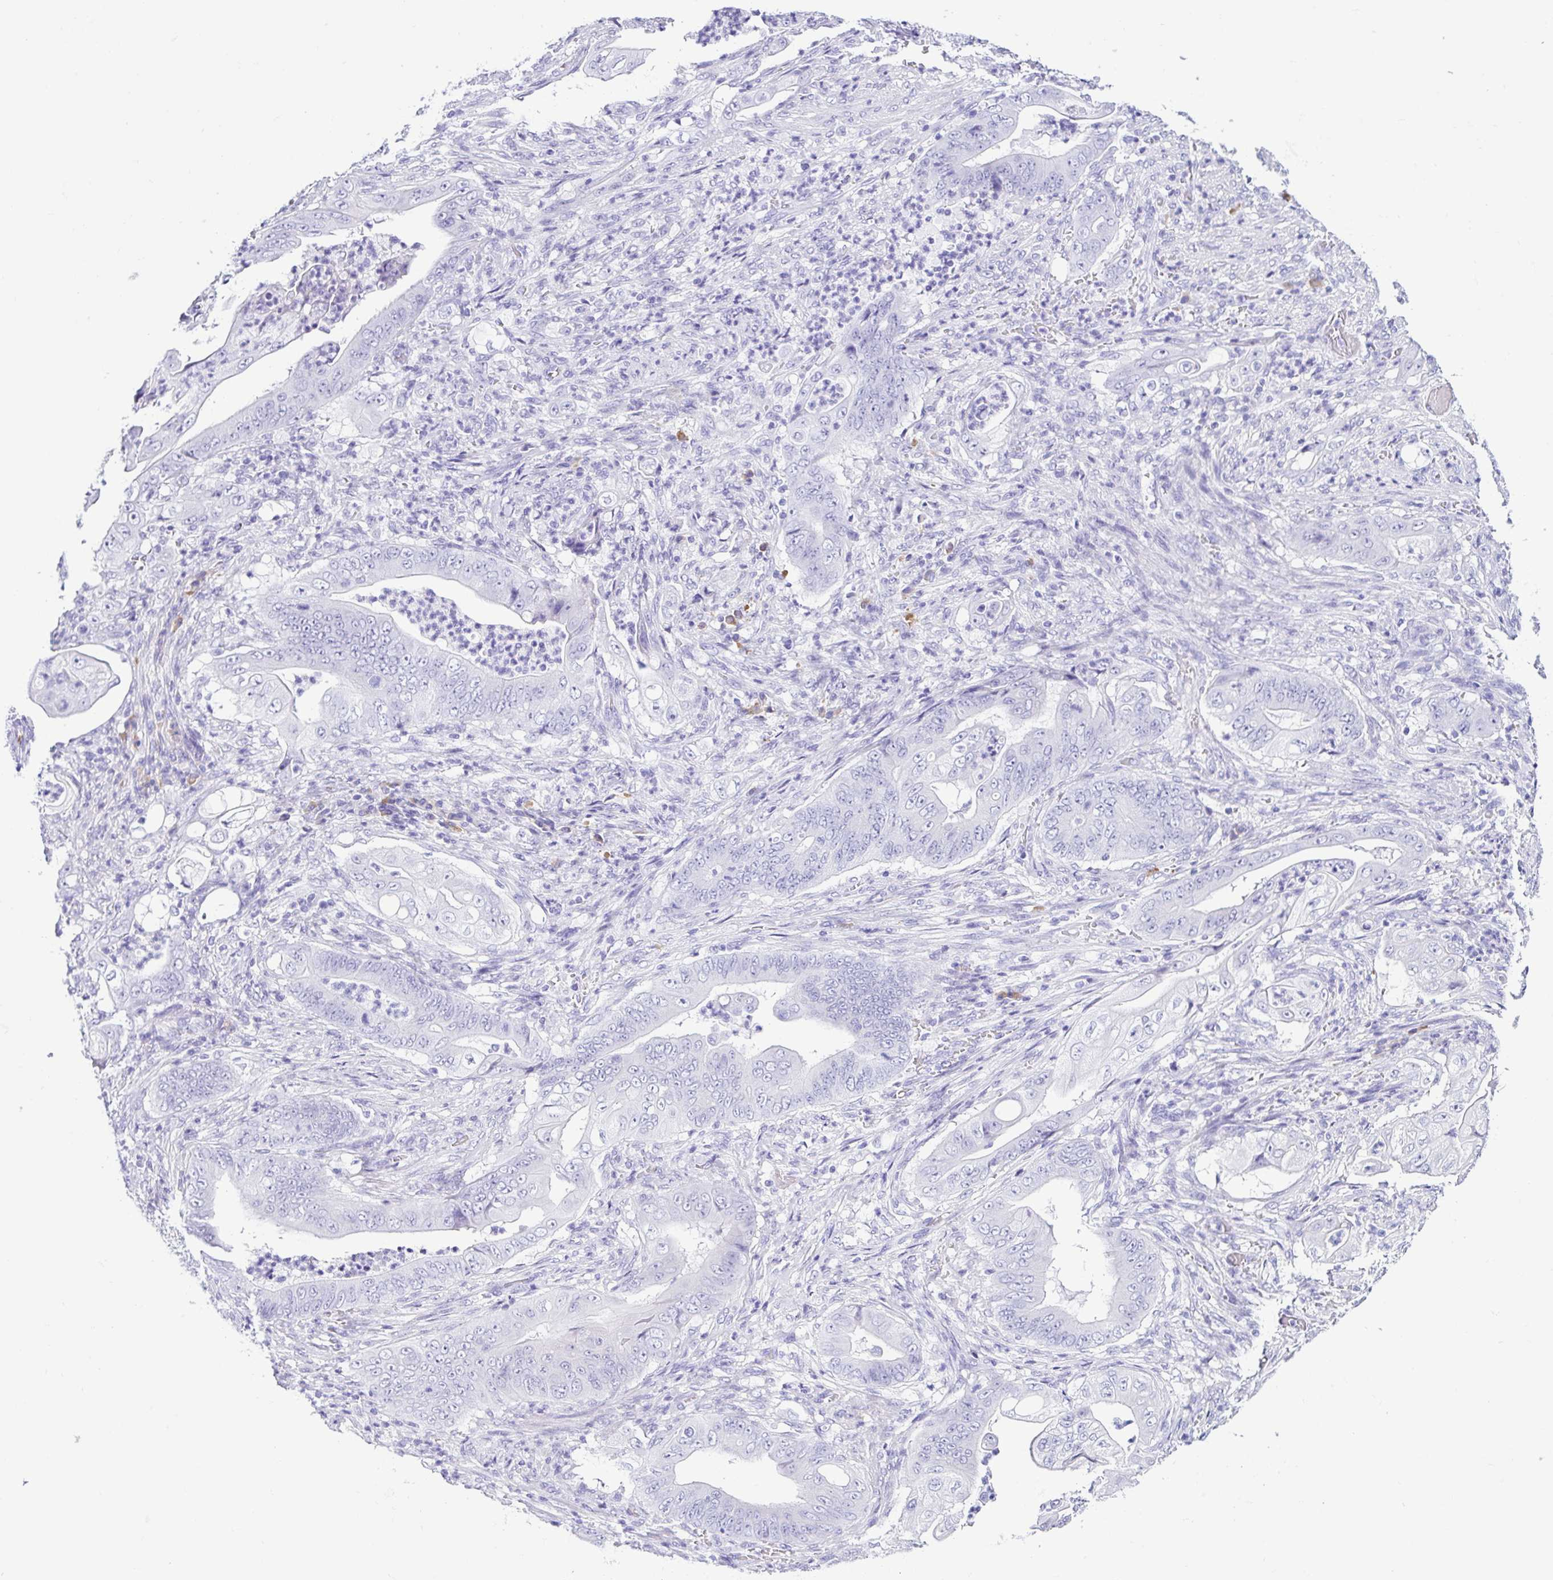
{"staining": {"intensity": "negative", "quantity": "none", "location": "none"}, "tissue": "stomach cancer", "cell_type": "Tumor cells", "image_type": "cancer", "snomed": [{"axis": "morphology", "description": "Adenocarcinoma, NOS"}, {"axis": "topography", "description": "Stomach"}], "caption": "Human stomach cancer stained for a protein using IHC displays no expression in tumor cells.", "gene": "PIGF", "patient": {"sex": "female", "age": 73}}